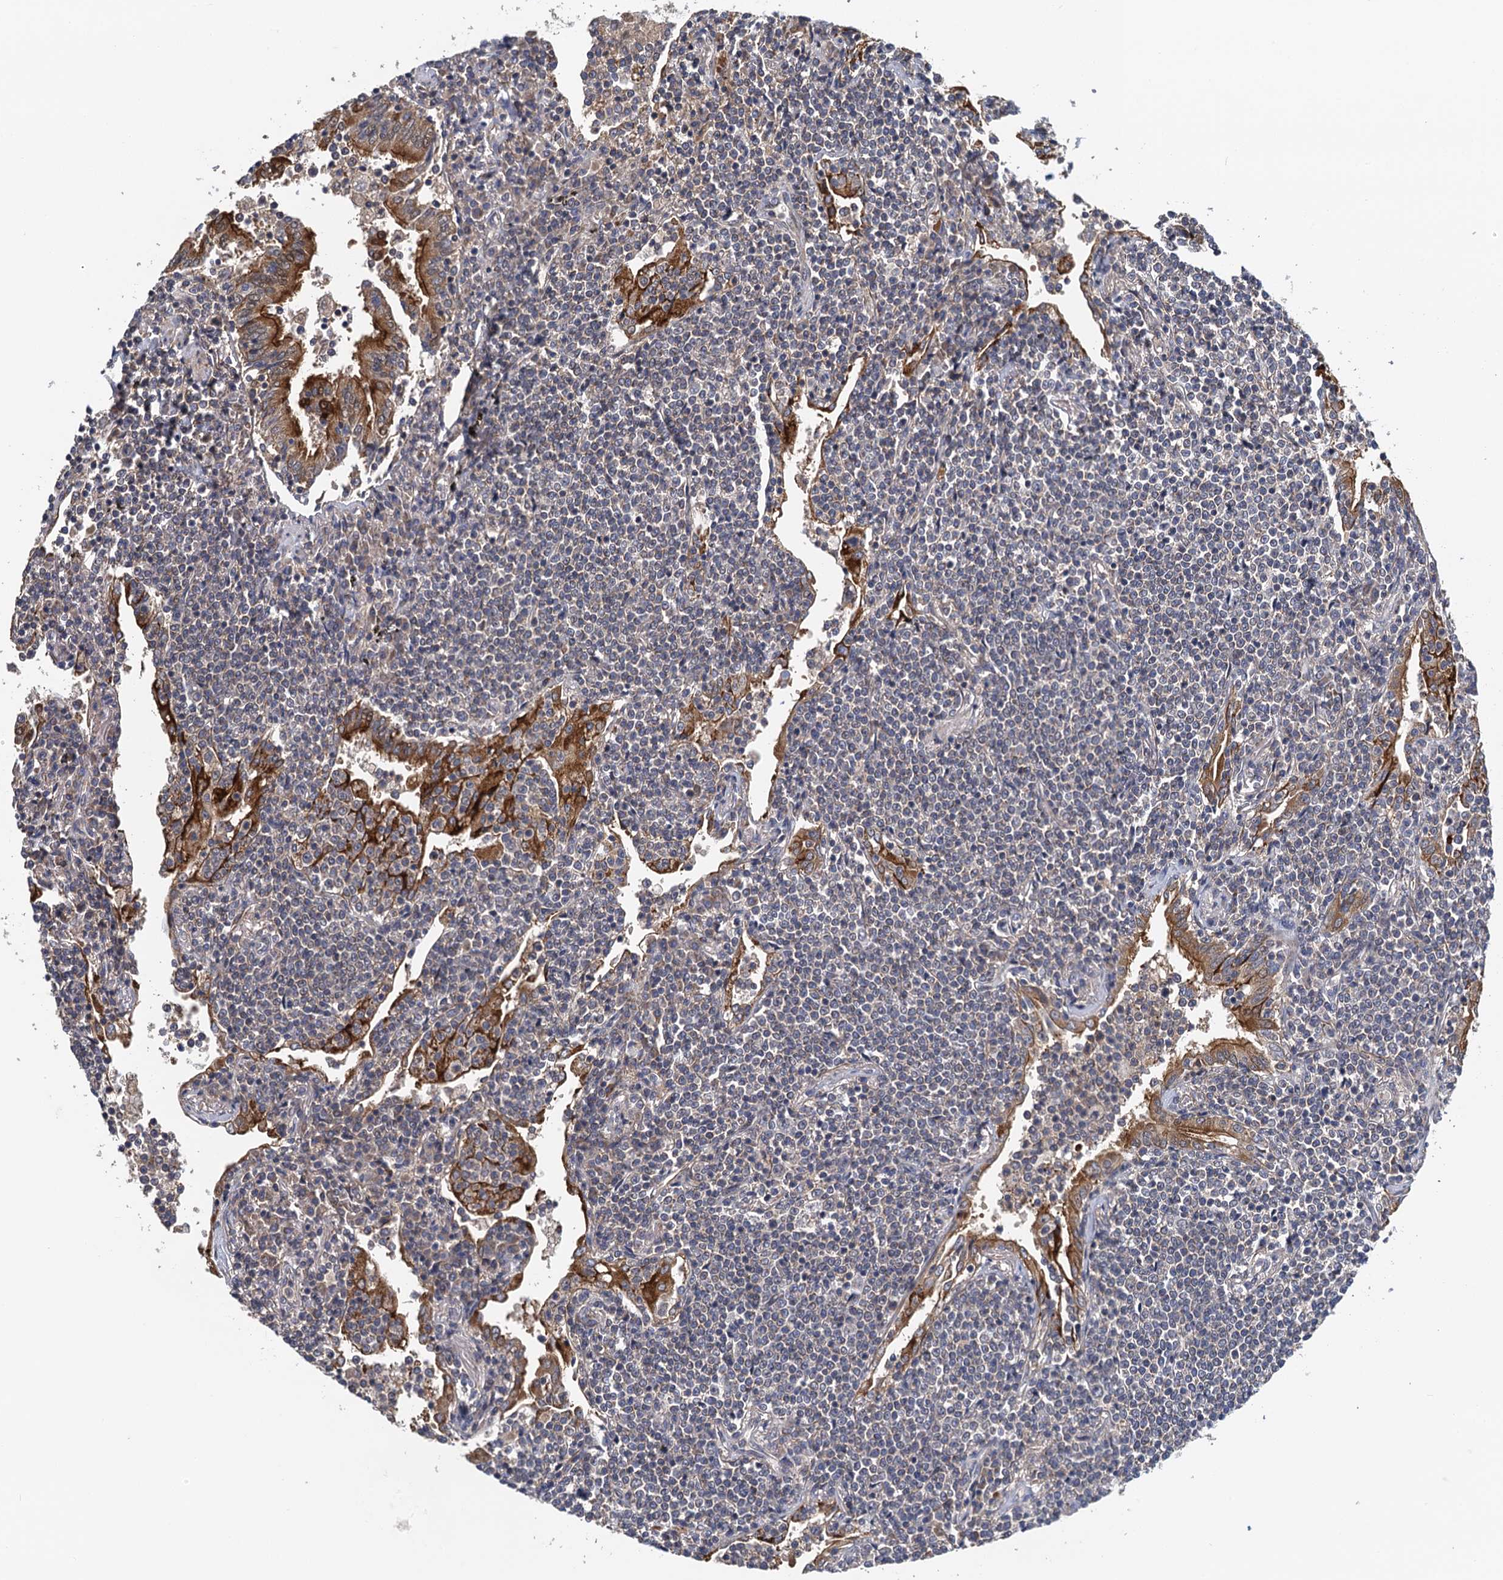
{"staining": {"intensity": "negative", "quantity": "none", "location": "none"}, "tissue": "lymphoma", "cell_type": "Tumor cells", "image_type": "cancer", "snomed": [{"axis": "morphology", "description": "Malignant lymphoma, non-Hodgkin's type, Low grade"}, {"axis": "topography", "description": "Lung"}], "caption": "Micrograph shows no significant protein expression in tumor cells of lymphoma.", "gene": "MDM1", "patient": {"sex": "female", "age": 71}}